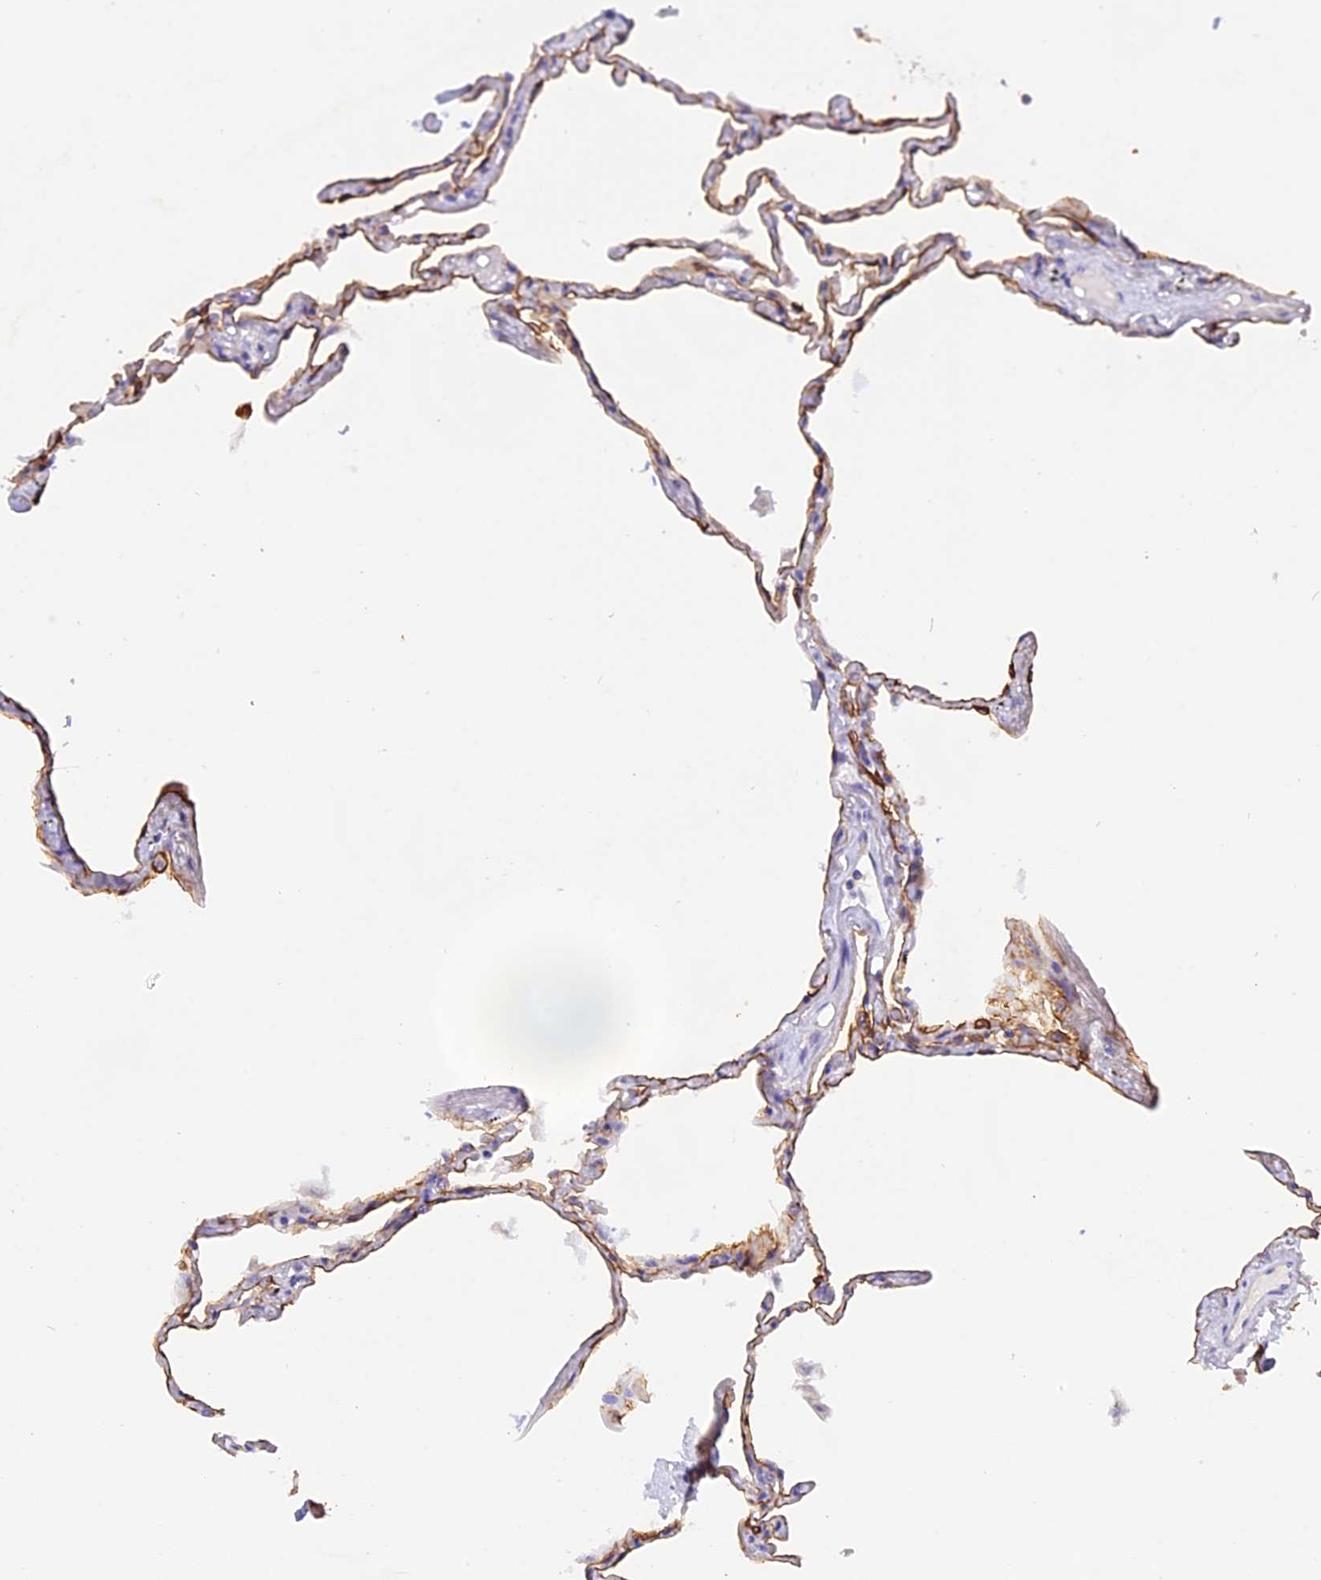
{"staining": {"intensity": "moderate", "quantity": "25%-75%", "location": "cytoplasmic/membranous"}, "tissue": "lung", "cell_type": "Alveolar cells", "image_type": "normal", "snomed": [{"axis": "morphology", "description": "Normal tissue, NOS"}, {"axis": "topography", "description": "Lung"}], "caption": "Alveolar cells reveal moderate cytoplasmic/membranous positivity in approximately 25%-75% of cells in benign lung.", "gene": "PKIA", "patient": {"sex": "female", "age": 67}}